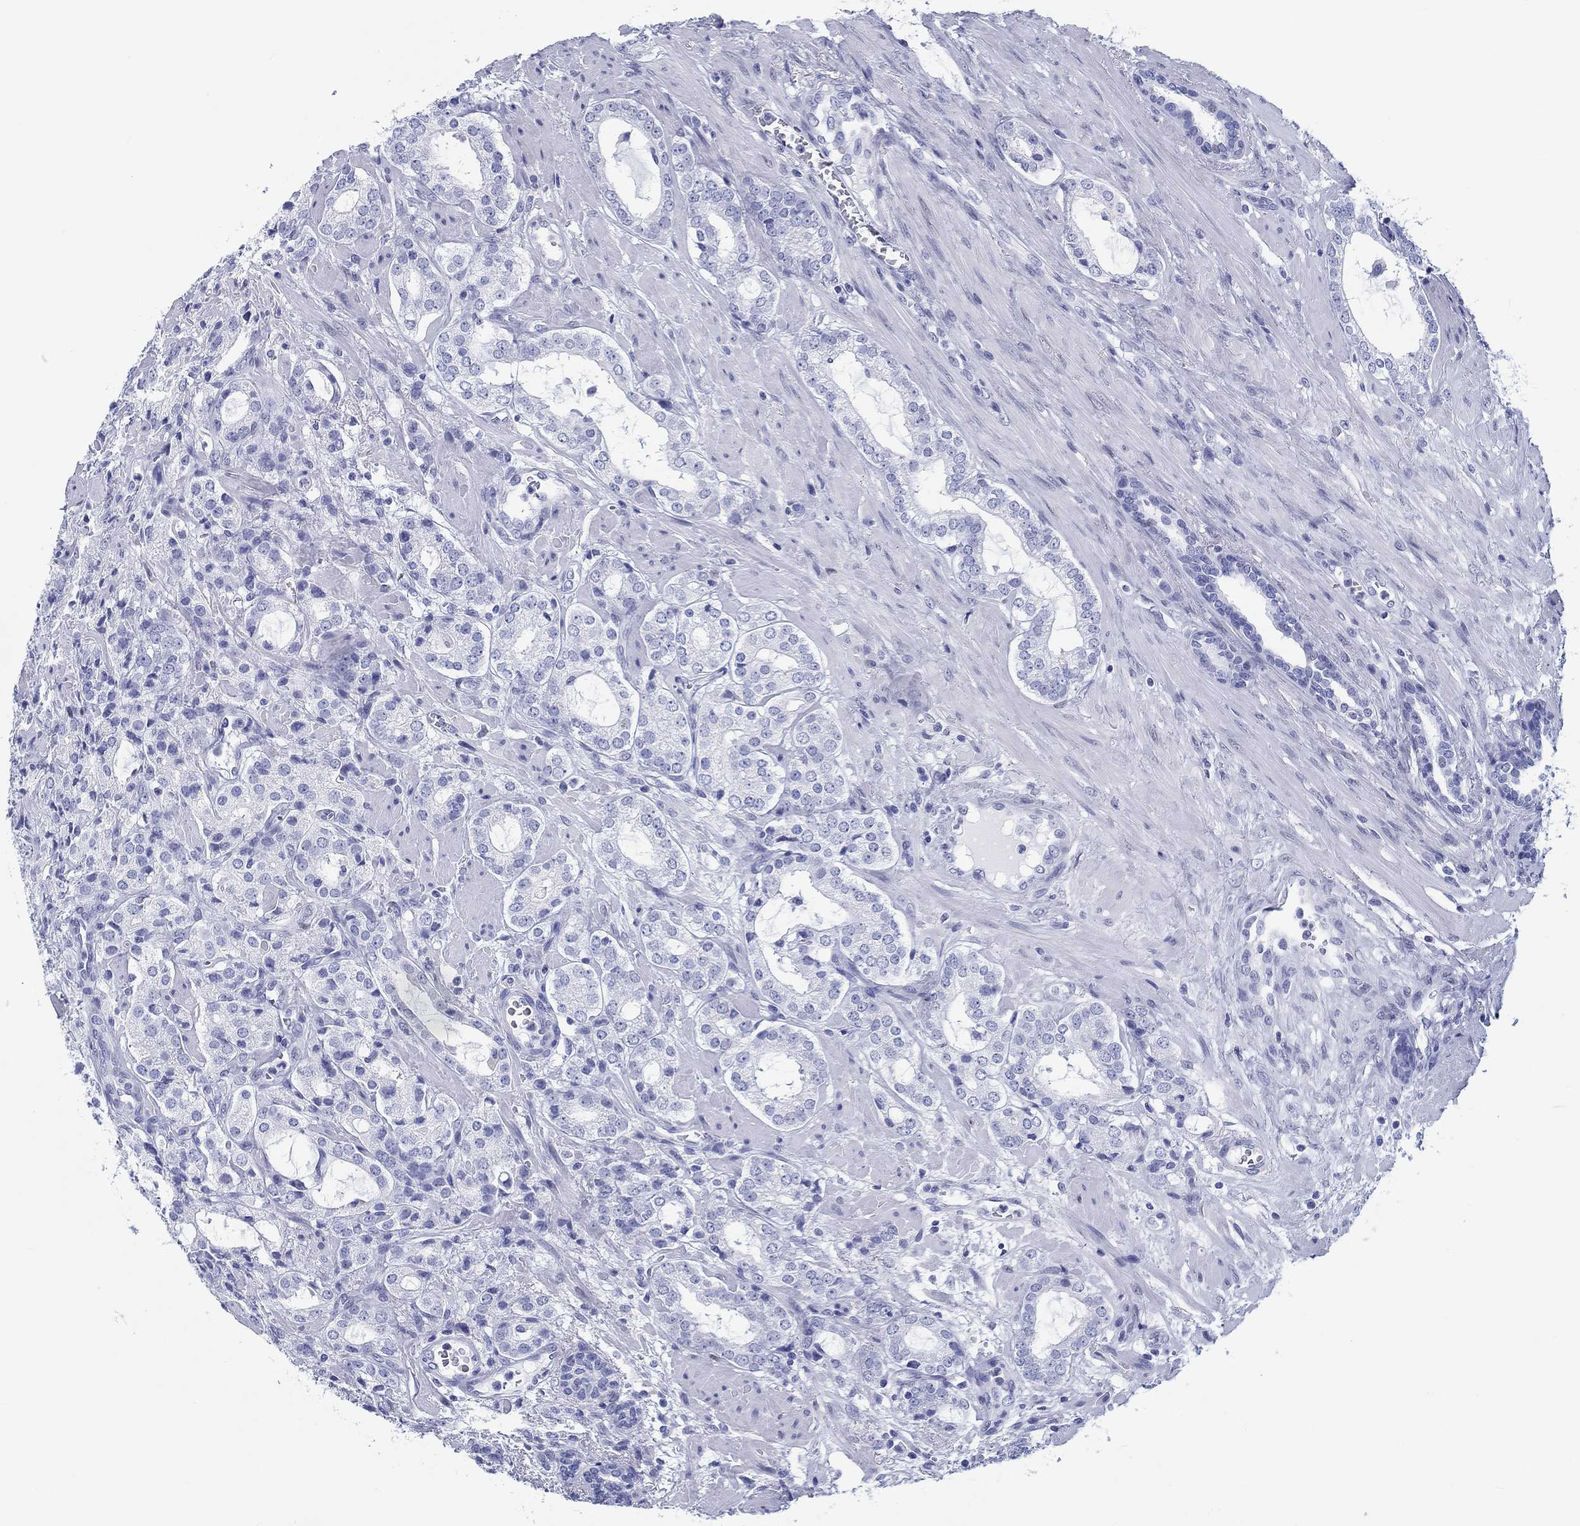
{"staining": {"intensity": "negative", "quantity": "none", "location": "none"}, "tissue": "prostate cancer", "cell_type": "Tumor cells", "image_type": "cancer", "snomed": [{"axis": "morphology", "description": "Adenocarcinoma, NOS"}, {"axis": "topography", "description": "Prostate"}], "caption": "High power microscopy photomicrograph of an immunohistochemistry (IHC) micrograph of adenocarcinoma (prostate), revealing no significant expression in tumor cells. The staining is performed using DAB brown chromogen with nuclei counter-stained in using hematoxylin.", "gene": "H1-1", "patient": {"sex": "male", "age": 66}}